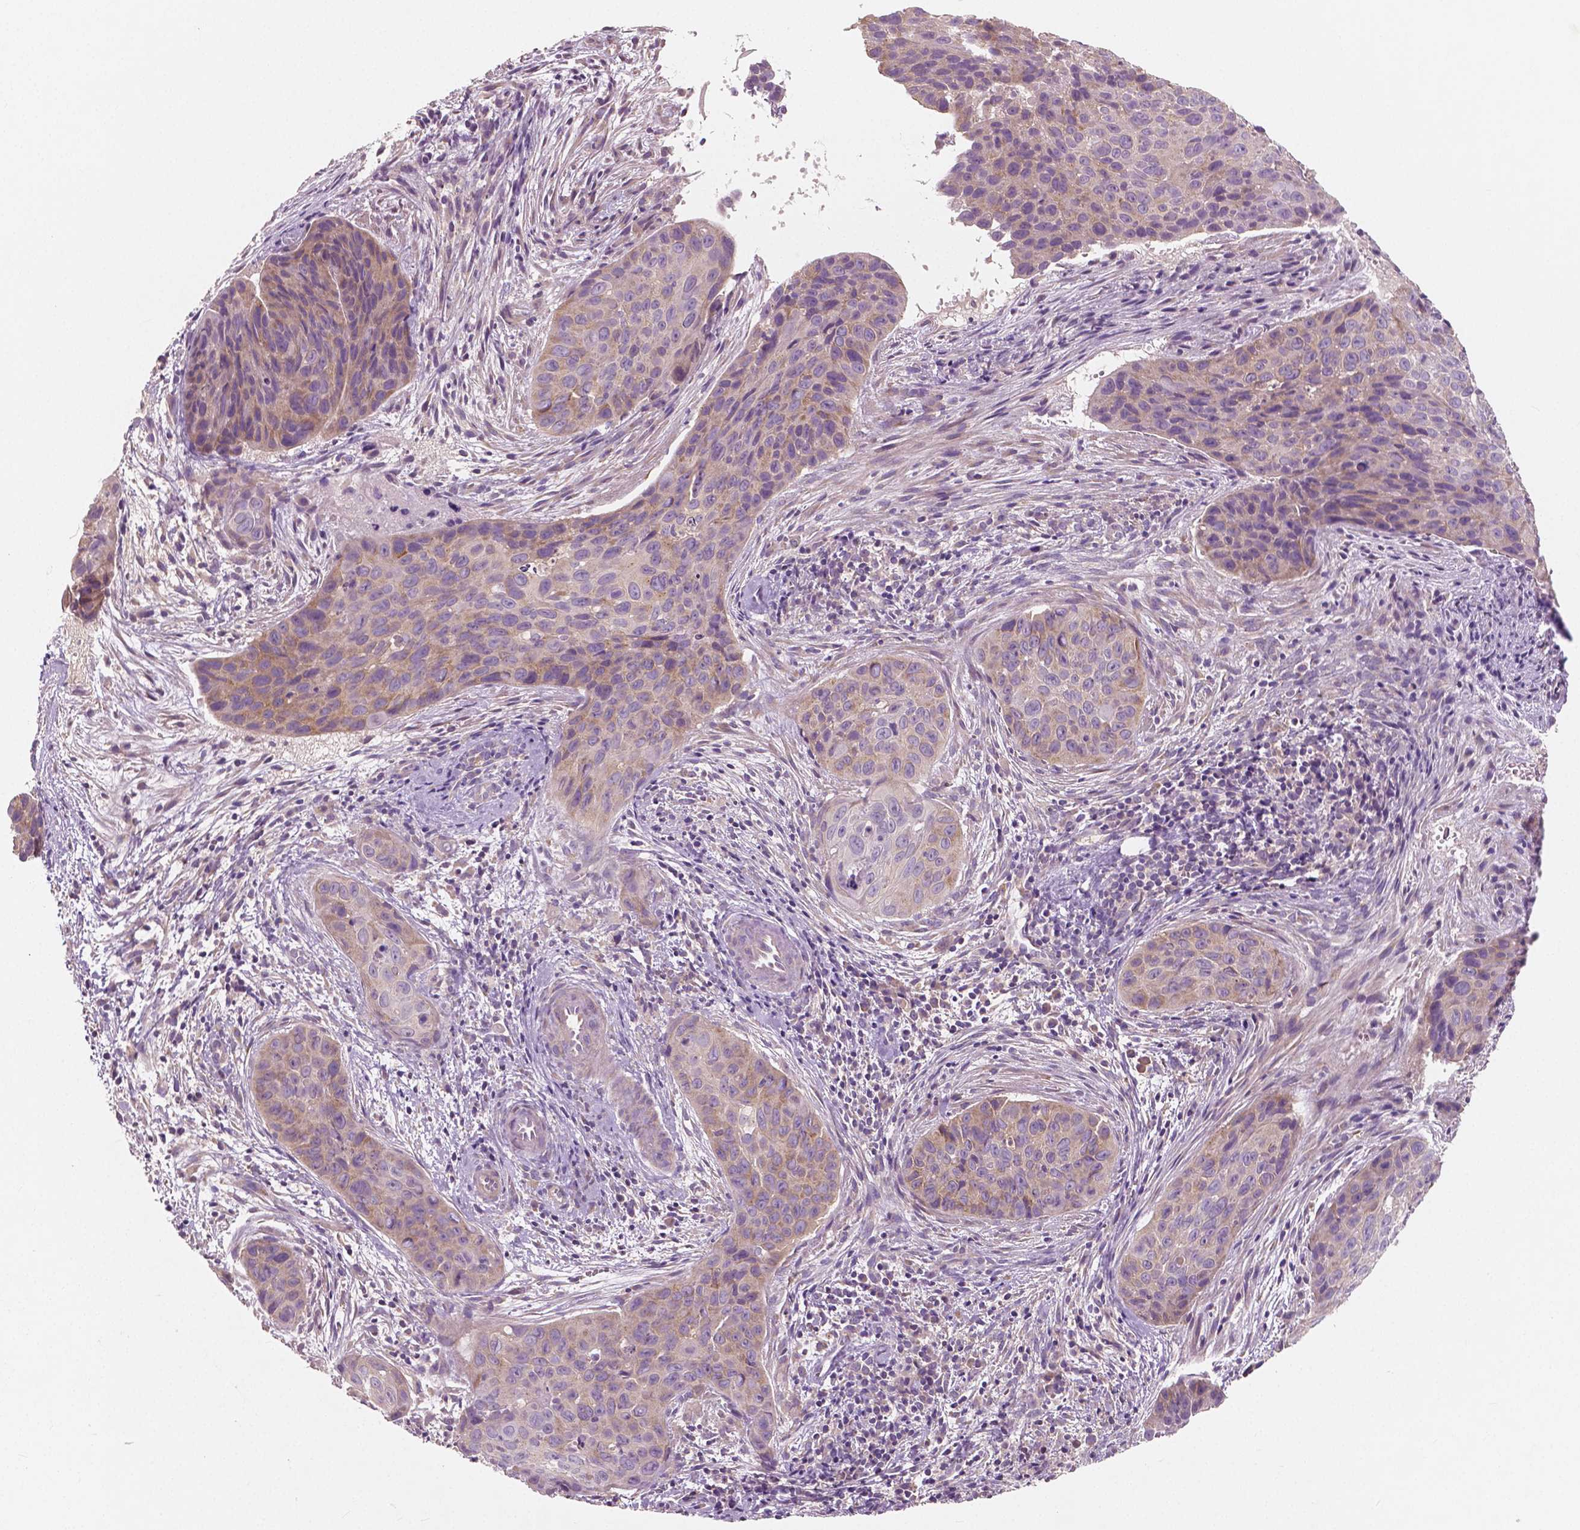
{"staining": {"intensity": "weak", "quantity": "25%-75%", "location": "cytoplasmic/membranous"}, "tissue": "cervical cancer", "cell_type": "Tumor cells", "image_type": "cancer", "snomed": [{"axis": "morphology", "description": "Squamous cell carcinoma, NOS"}, {"axis": "topography", "description": "Cervix"}], "caption": "A brown stain shows weak cytoplasmic/membranous positivity of a protein in human squamous cell carcinoma (cervical) tumor cells. (DAB IHC with brightfield microscopy, high magnification).", "gene": "LSM14B", "patient": {"sex": "female", "age": 35}}